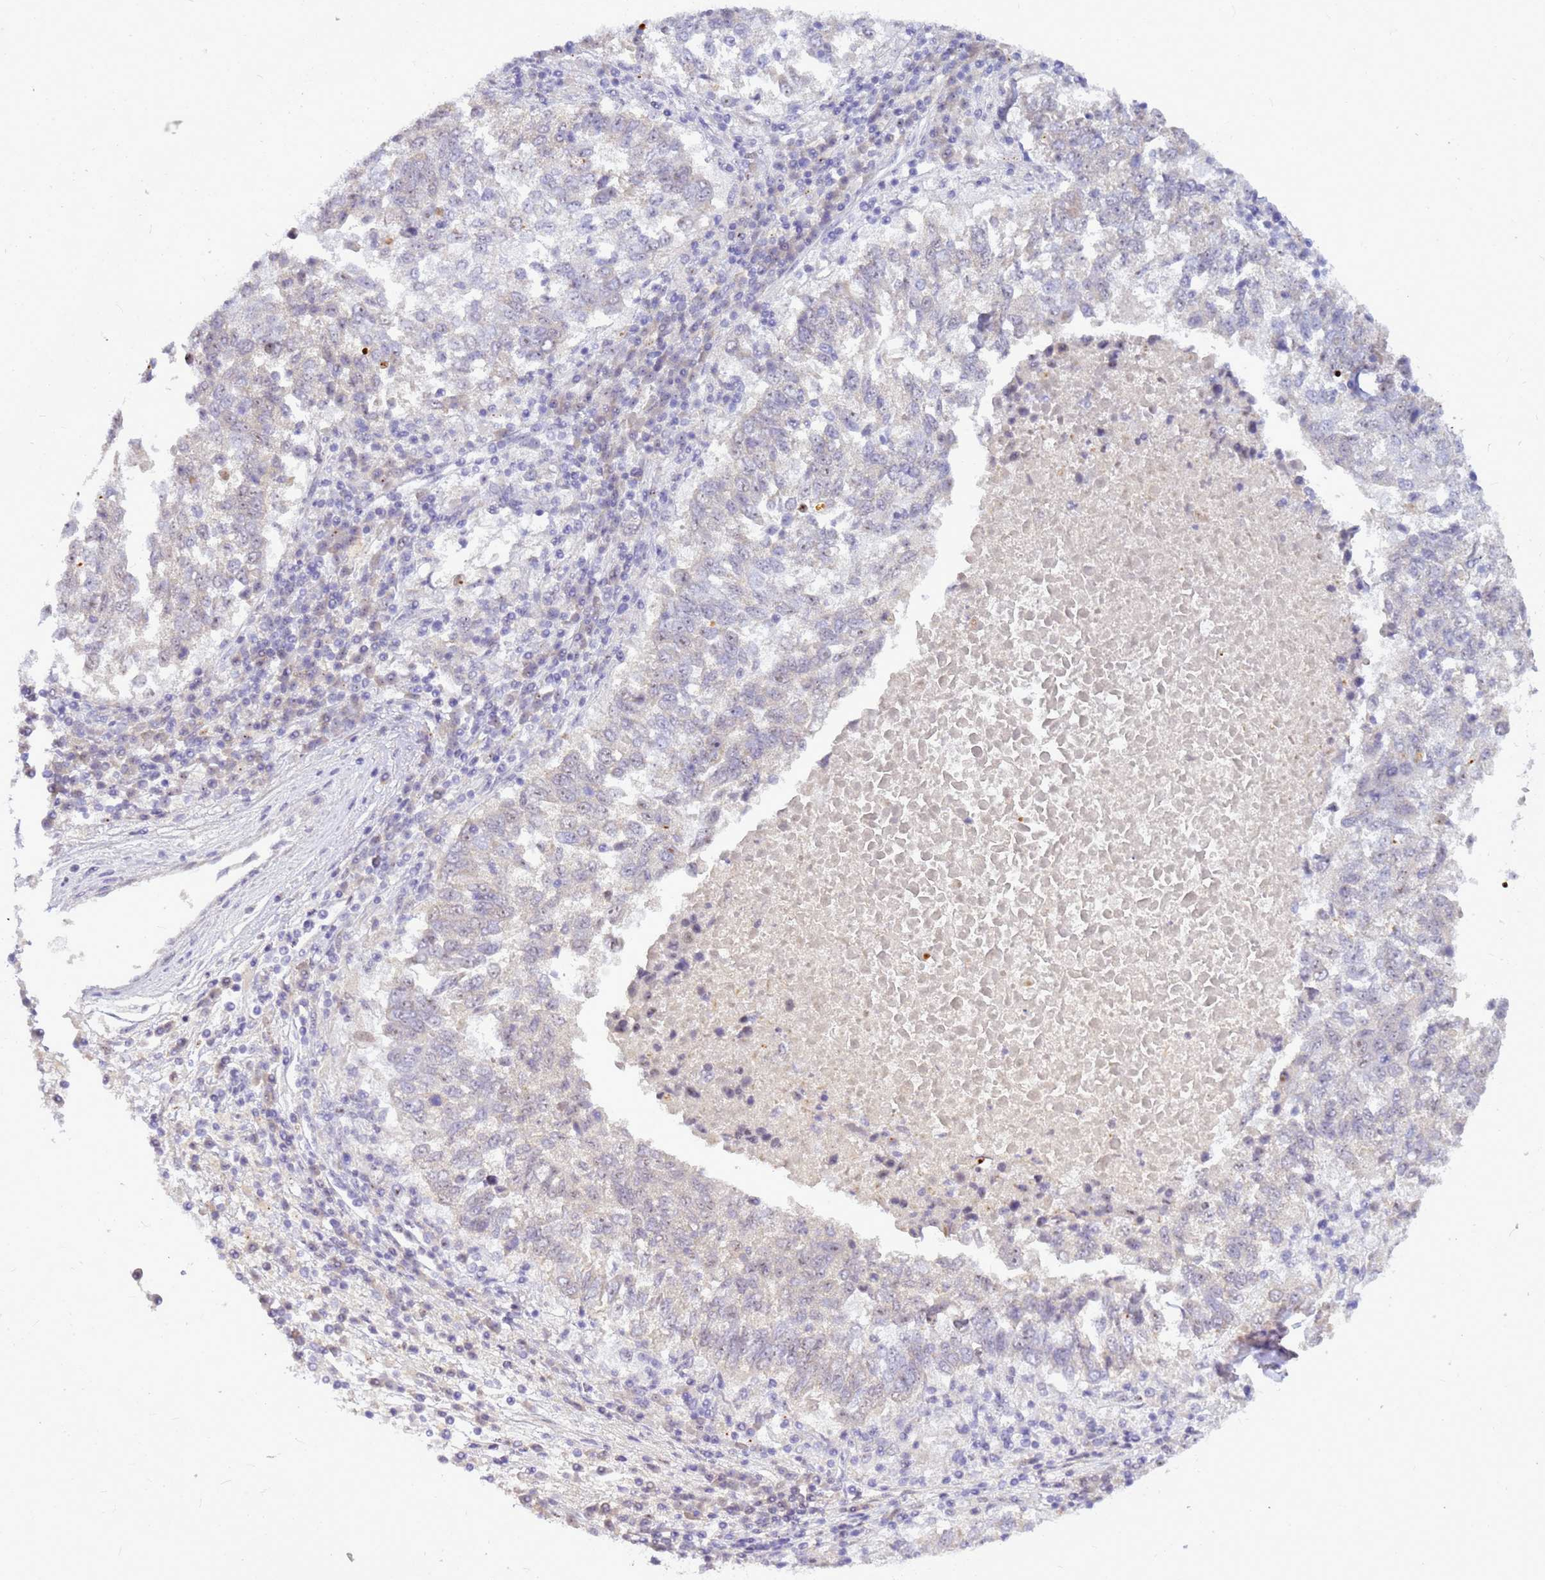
{"staining": {"intensity": "negative", "quantity": "none", "location": "none"}, "tissue": "lung cancer", "cell_type": "Tumor cells", "image_type": "cancer", "snomed": [{"axis": "morphology", "description": "Squamous cell carcinoma, NOS"}, {"axis": "topography", "description": "Lung"}], "caption": "Lung cancer stained for a protein using immunohistochemistry (IHC) demonstrates no staining tumor cells.", "gene": "DMRTC2", "patient": {"sex": "male", "age": 73}}